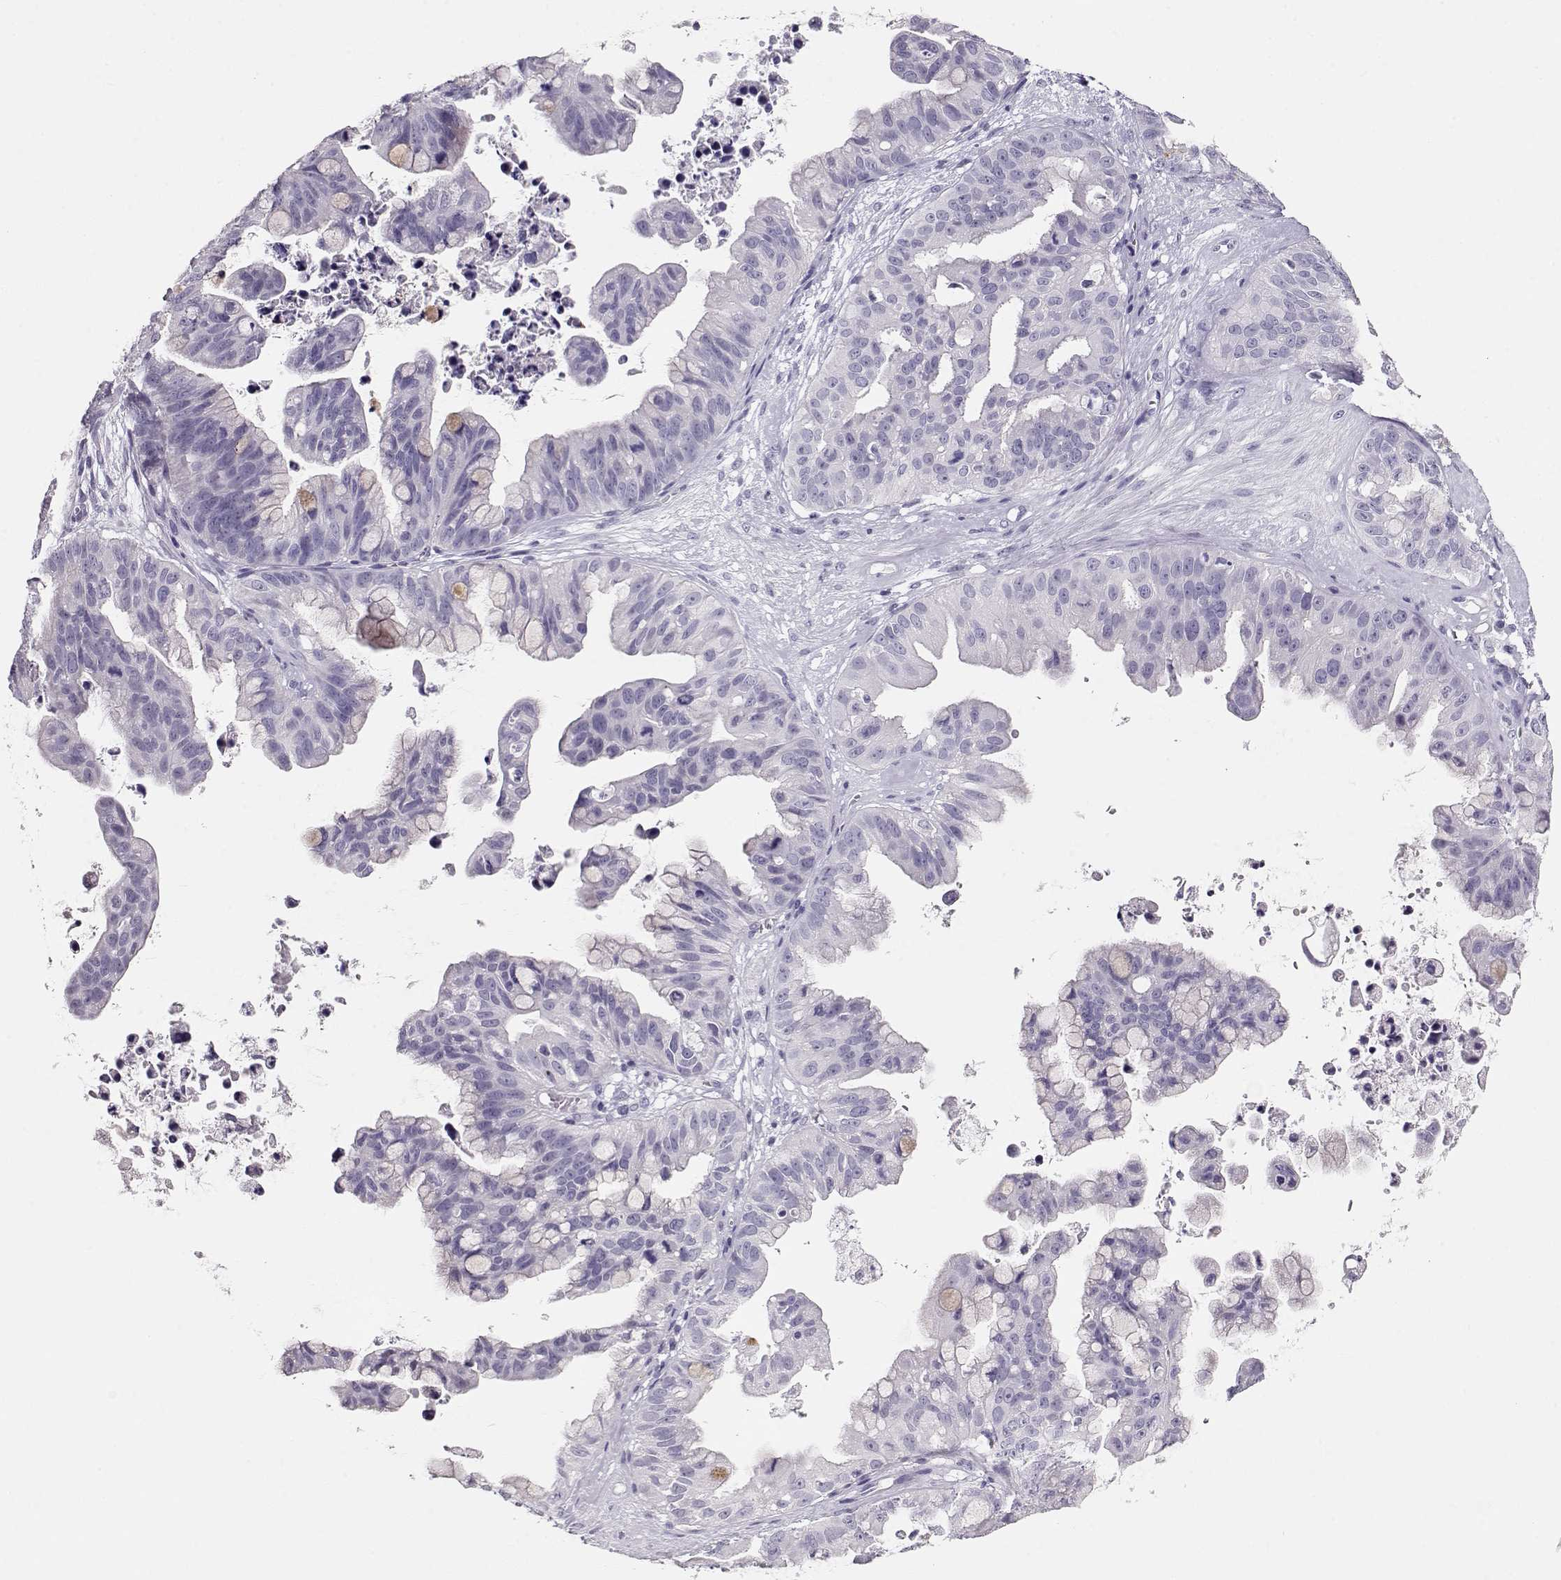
{"staining": {"intensity": "negative", "quantity": "none", "location": "none"}, "tissue": "ovarian cancer", "cell_type": "Tumor cells", "image_type": "cancer", "snomed": [{"axis": "morphology", "description": "Cystadenocarcinoma, mucinous, NOS"}, {"axis": "topography", "description": "Ovary"}], "caption": "Immunohistochemistry of mucinous cystadenocarcinoma (ovarian) demonstrates no staining in tumor cells.", "gene": "RBM44", "patient": {"sex": "female", "age": 76}}